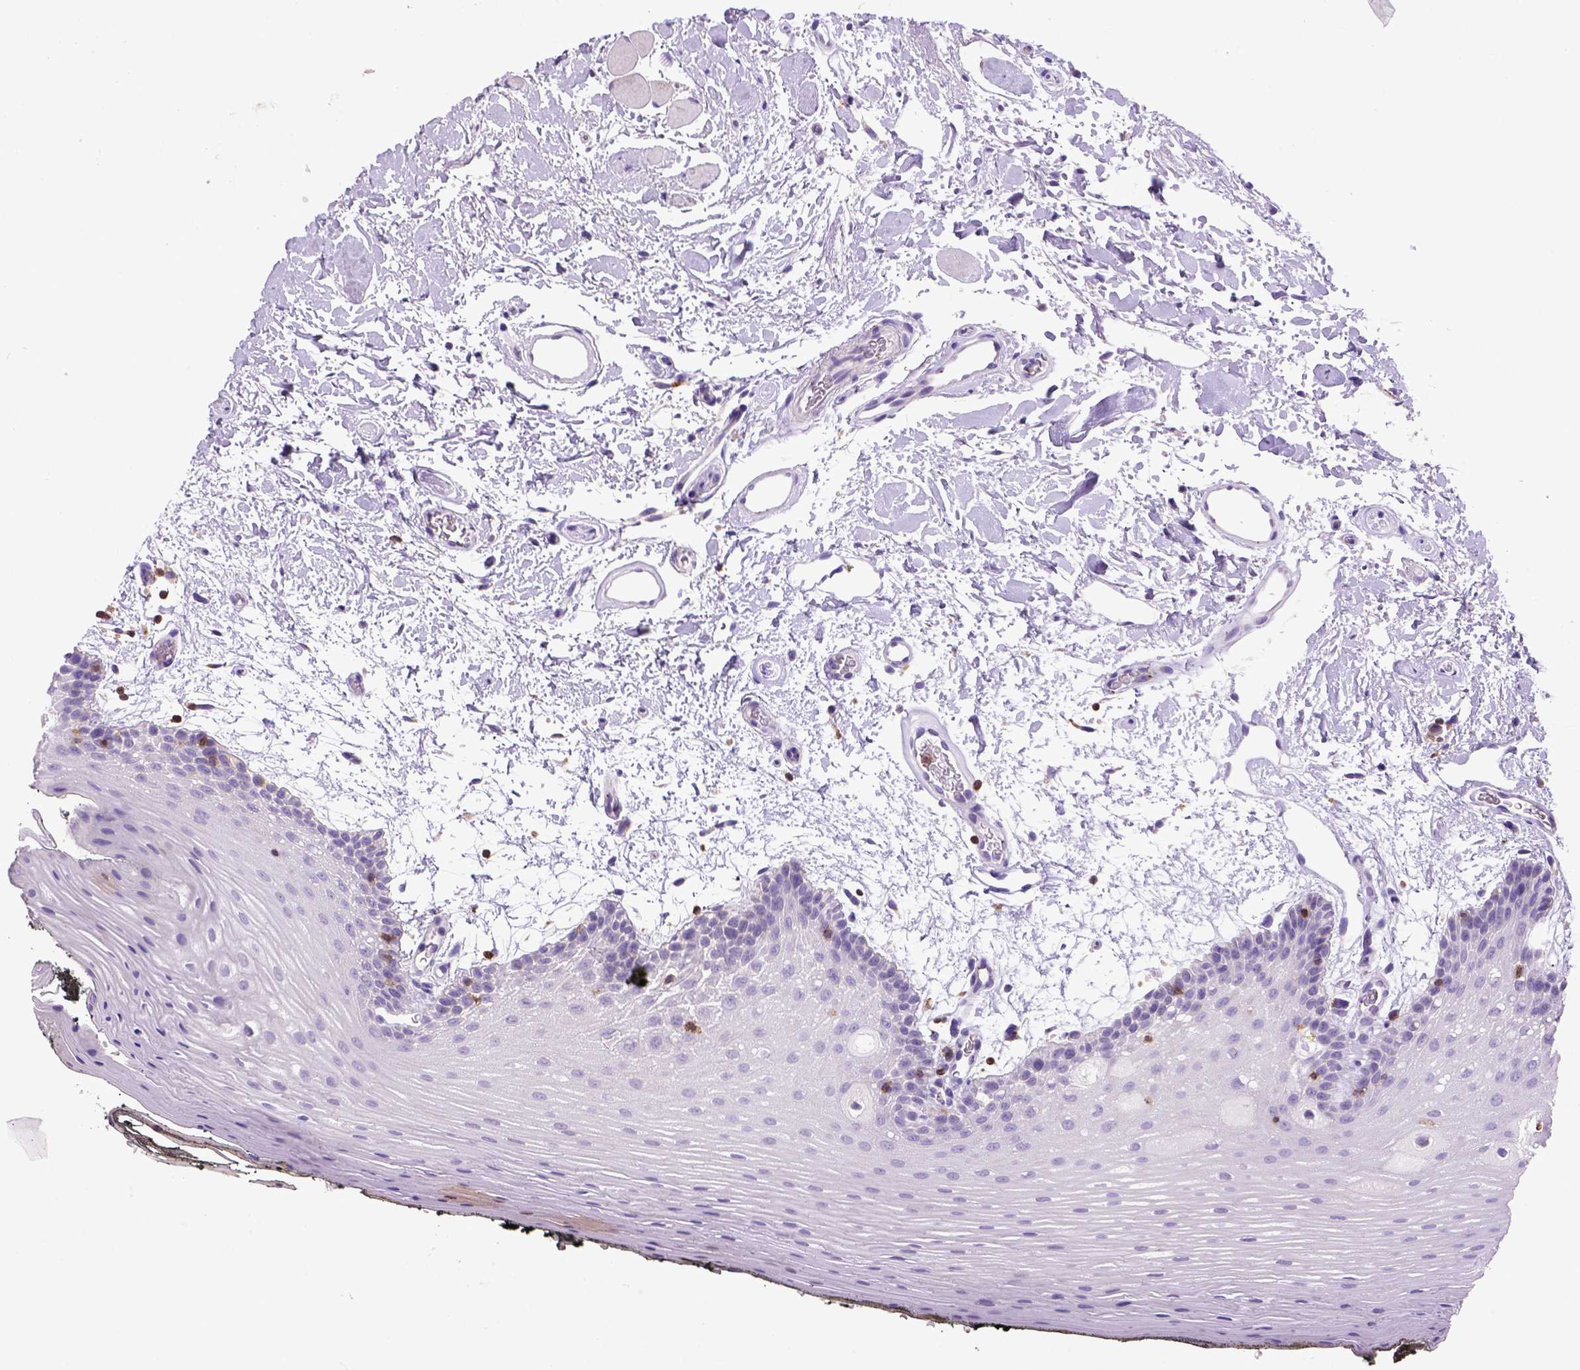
{"staining": {"intensity": "negative", "quantity": "none", "location": "none"}, "tissue": "oral mucosa", "cell_type": "Squamous epithelial cells", "image_type": "normal", "snomed": [{"axis": "morphology", "description": "Normal tissue, NOS"}, {"axis": "topography", "description": "Oral tissue"}, {"axis": "topography", "description": "Head-Neck"}], "caption": "Squamous epithelial cells show no significant protein expression in normal oral mucosa.", "gene": "CD3E", "patient": {"sex": "male", "age": 65}}